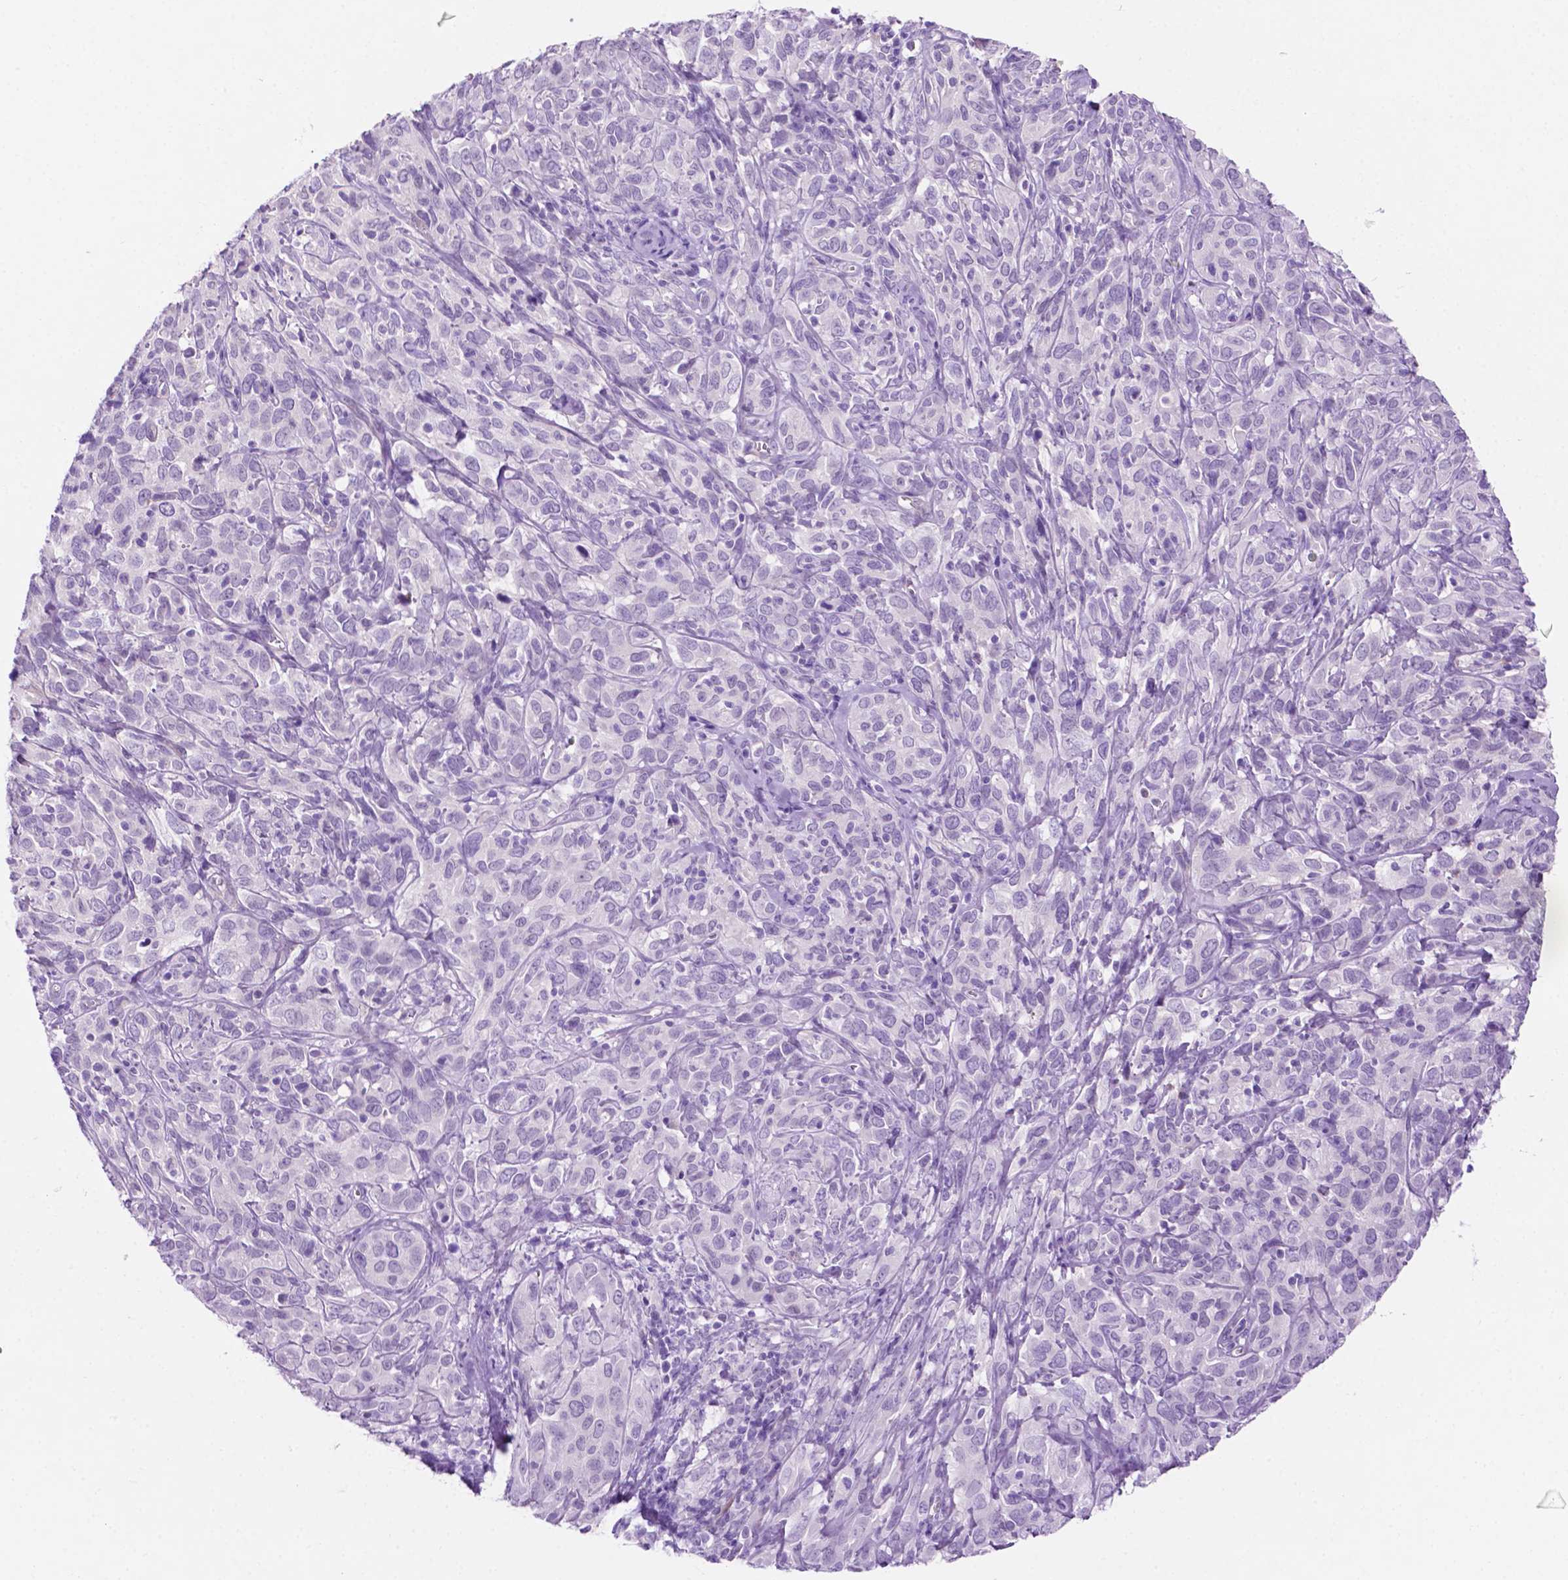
{"staining": {"intensity": "negative", "quantity": "none", "location": "none"}, "tissue": "cervical cancer", "cell_type": "Tumor cells", "image_type": "cancer", "snomed": [{"axis": "morphology", "description": "Normal tissue, NOS"}, {"axis": "morphology", "description": "Squamous cell carcinoma, NOS"}, {"axis": "topography", "description": "Cervix"}], "caption": "Immunohistochemistry photomicrograph of neoplastic tissue: human cervical cancer stained with DAB exhibits no significant protein staining in tumor cells.", "gene": "ASPG", "patient": {"sex": "female", "age": 51}}